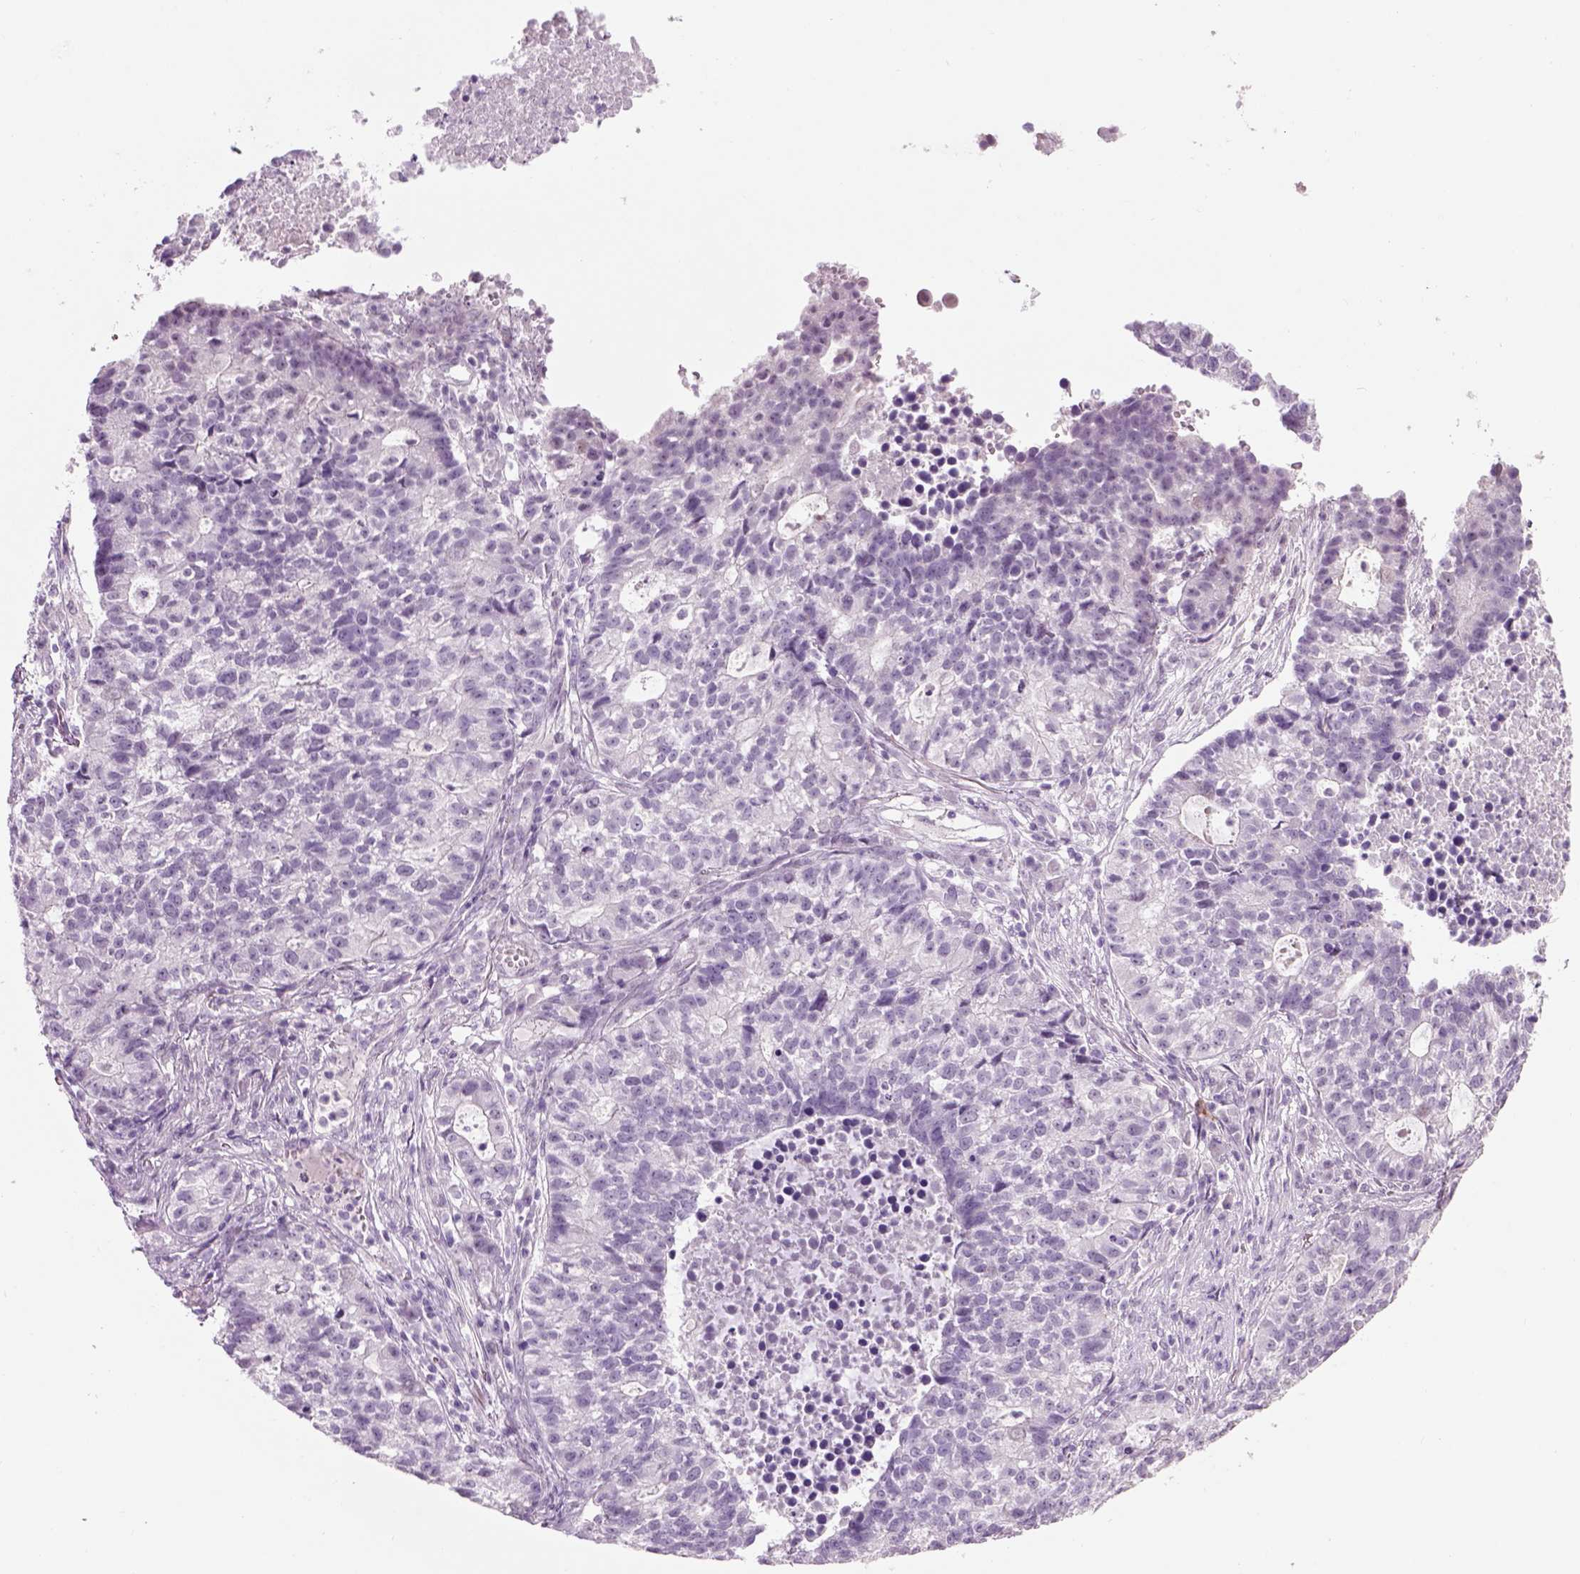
{"staining": {"intensity": "negative", "quantity": "none", "location": "none"}, "tissue": "lung cancer", "cell_type": "Tumor cells", "image_type": "cancer", "snomed": [{"axis": "morphology", "description": "Adenocarcinoma, NOS"}, {"axis": "topography", "description": "Lung"}], "caption": "Tumor cells show no significant protein expression in adenocarcinoma (lung). (DAB IHC visualized using brightfield microscopy, high magnification).", "gene": "GABRB2", "patient": {"sex": "male", "age": 57}}